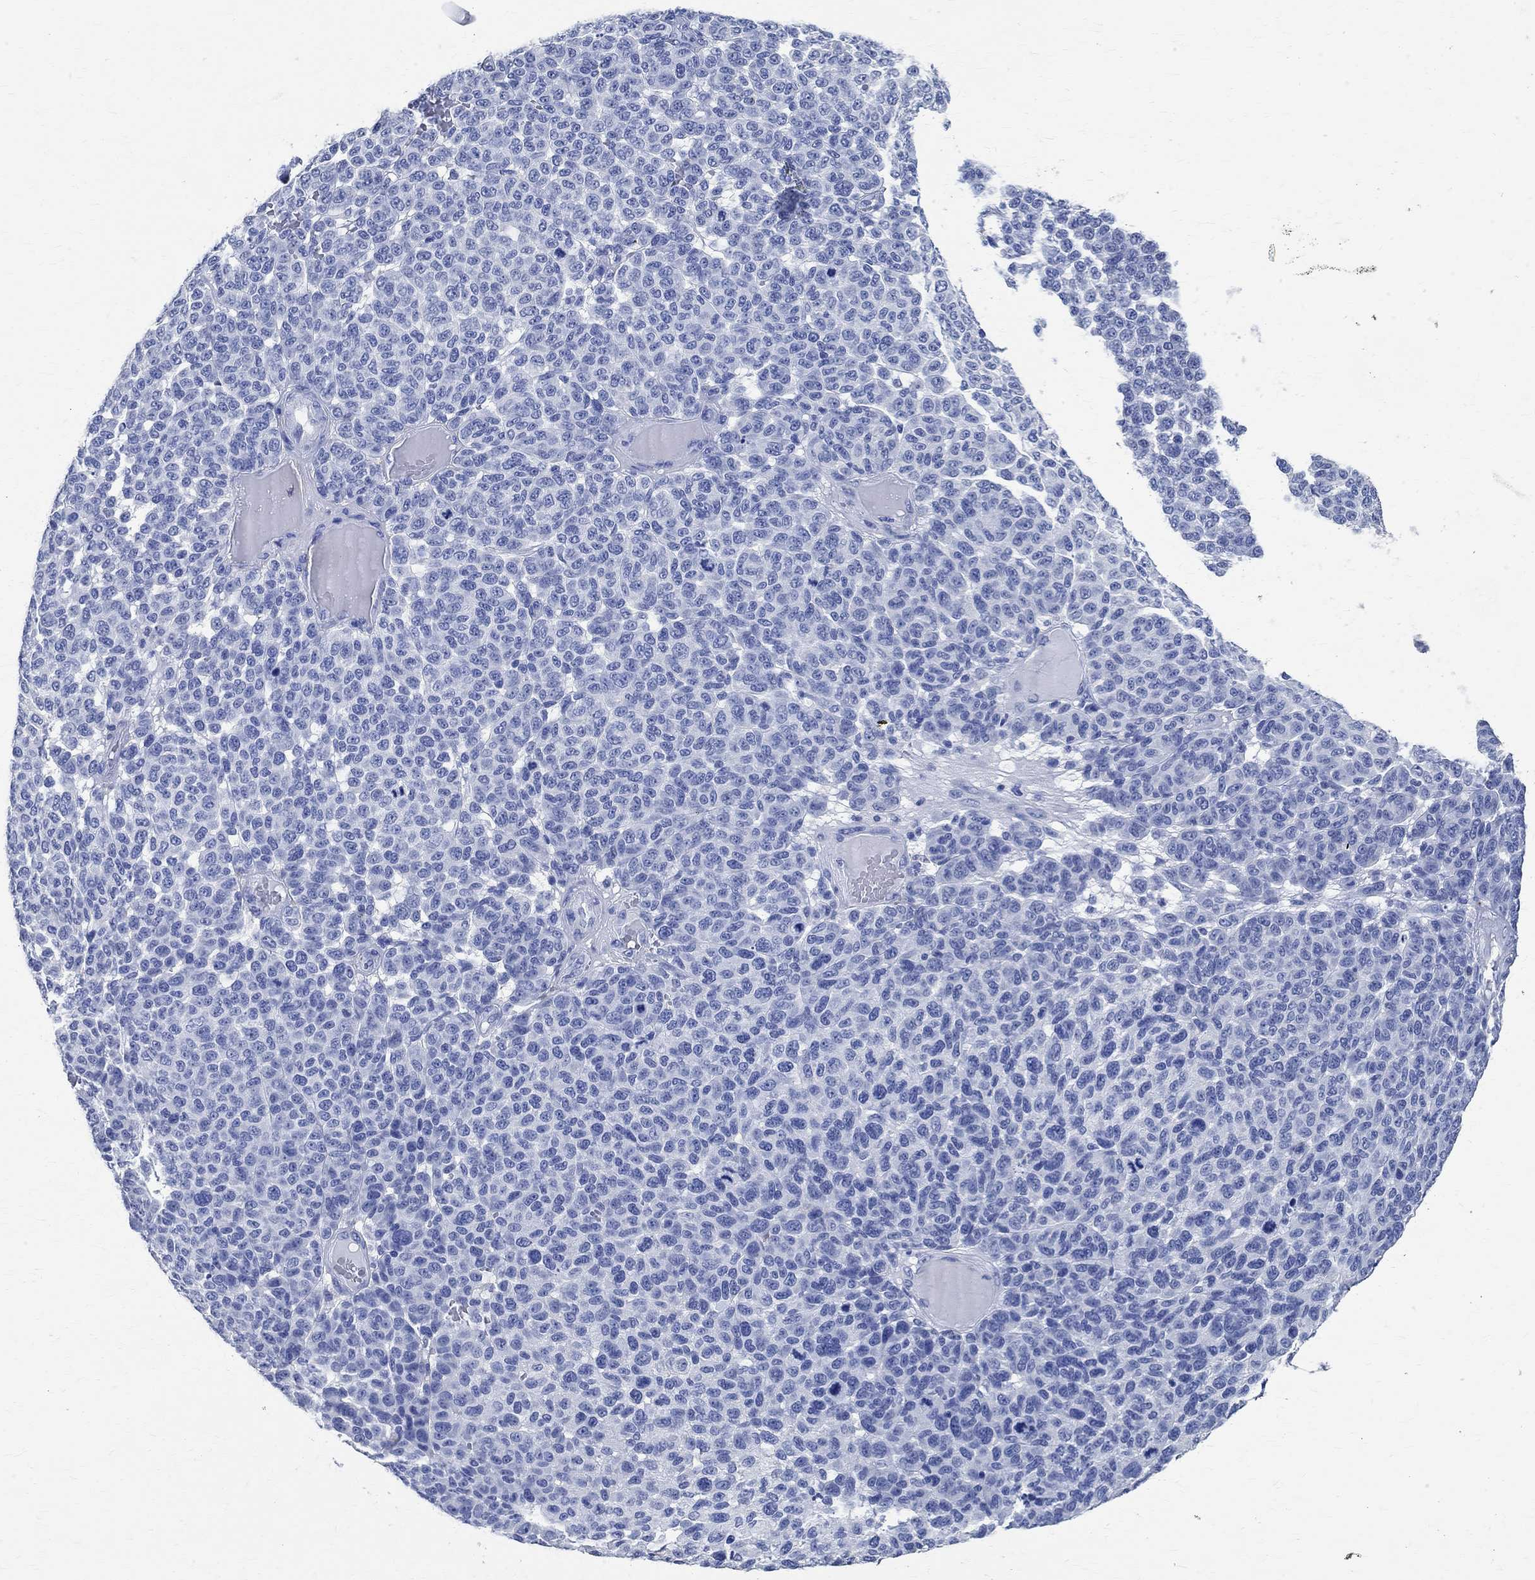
{"staining": {"intensity": "negative", "quantity": "none", "location": "none"}, "tissue": "melanoma", "cell_type": "Tumor cells", "image_type": "cancer", "snomed": [{"axis": "morphology", "description": "Malignant melanoma, NOS"}, {"axis": "topography", "description": "Skin"}], "caption": "IHC of melanoma demonstrates no positivity in tumor cells.", "gene": "TMEM221", "patient": {"sex": "male", "age": 59}}